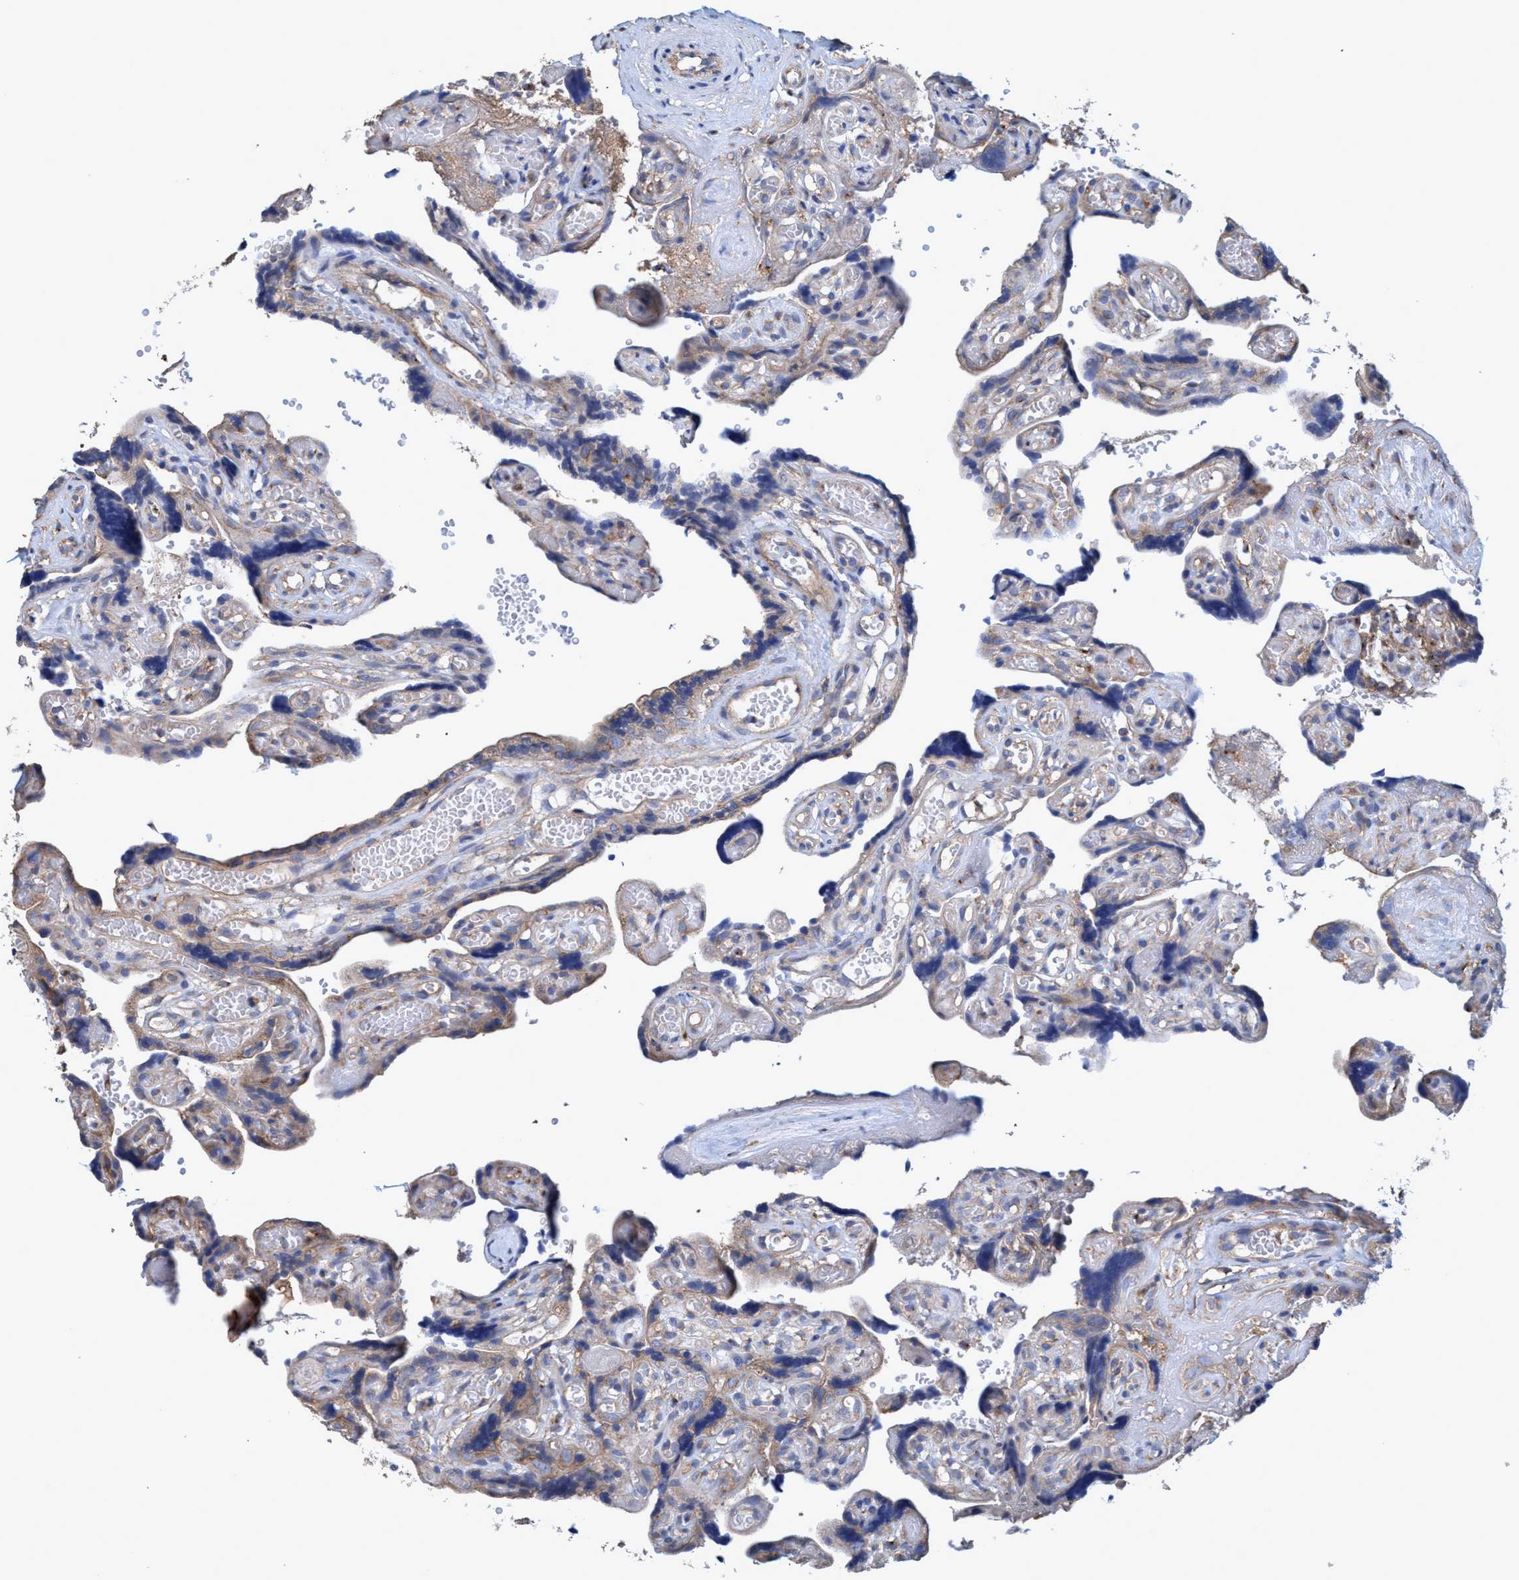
{"staining": {"intensity": "moderate", "quantity": ">75%", "location": "cytoplasmic/membranous"}, "tissue": "placenta", "cell_type": "Trophoblastic cells", "image_type": "normal", "snomed": [{"axis": "morphology", "description": "Normal tissue, NOS"}, {"axis": "topography", "description": "Placenta"}], "caption": "Immunohistochemical staining of unremarkable placenta displays >75% levels of moderate cytoplasmic/membranous protein expression in about >75% of trophoblastic cells.", "gene": "BICD2", "patient": {"sex": "female", "age": 30}}